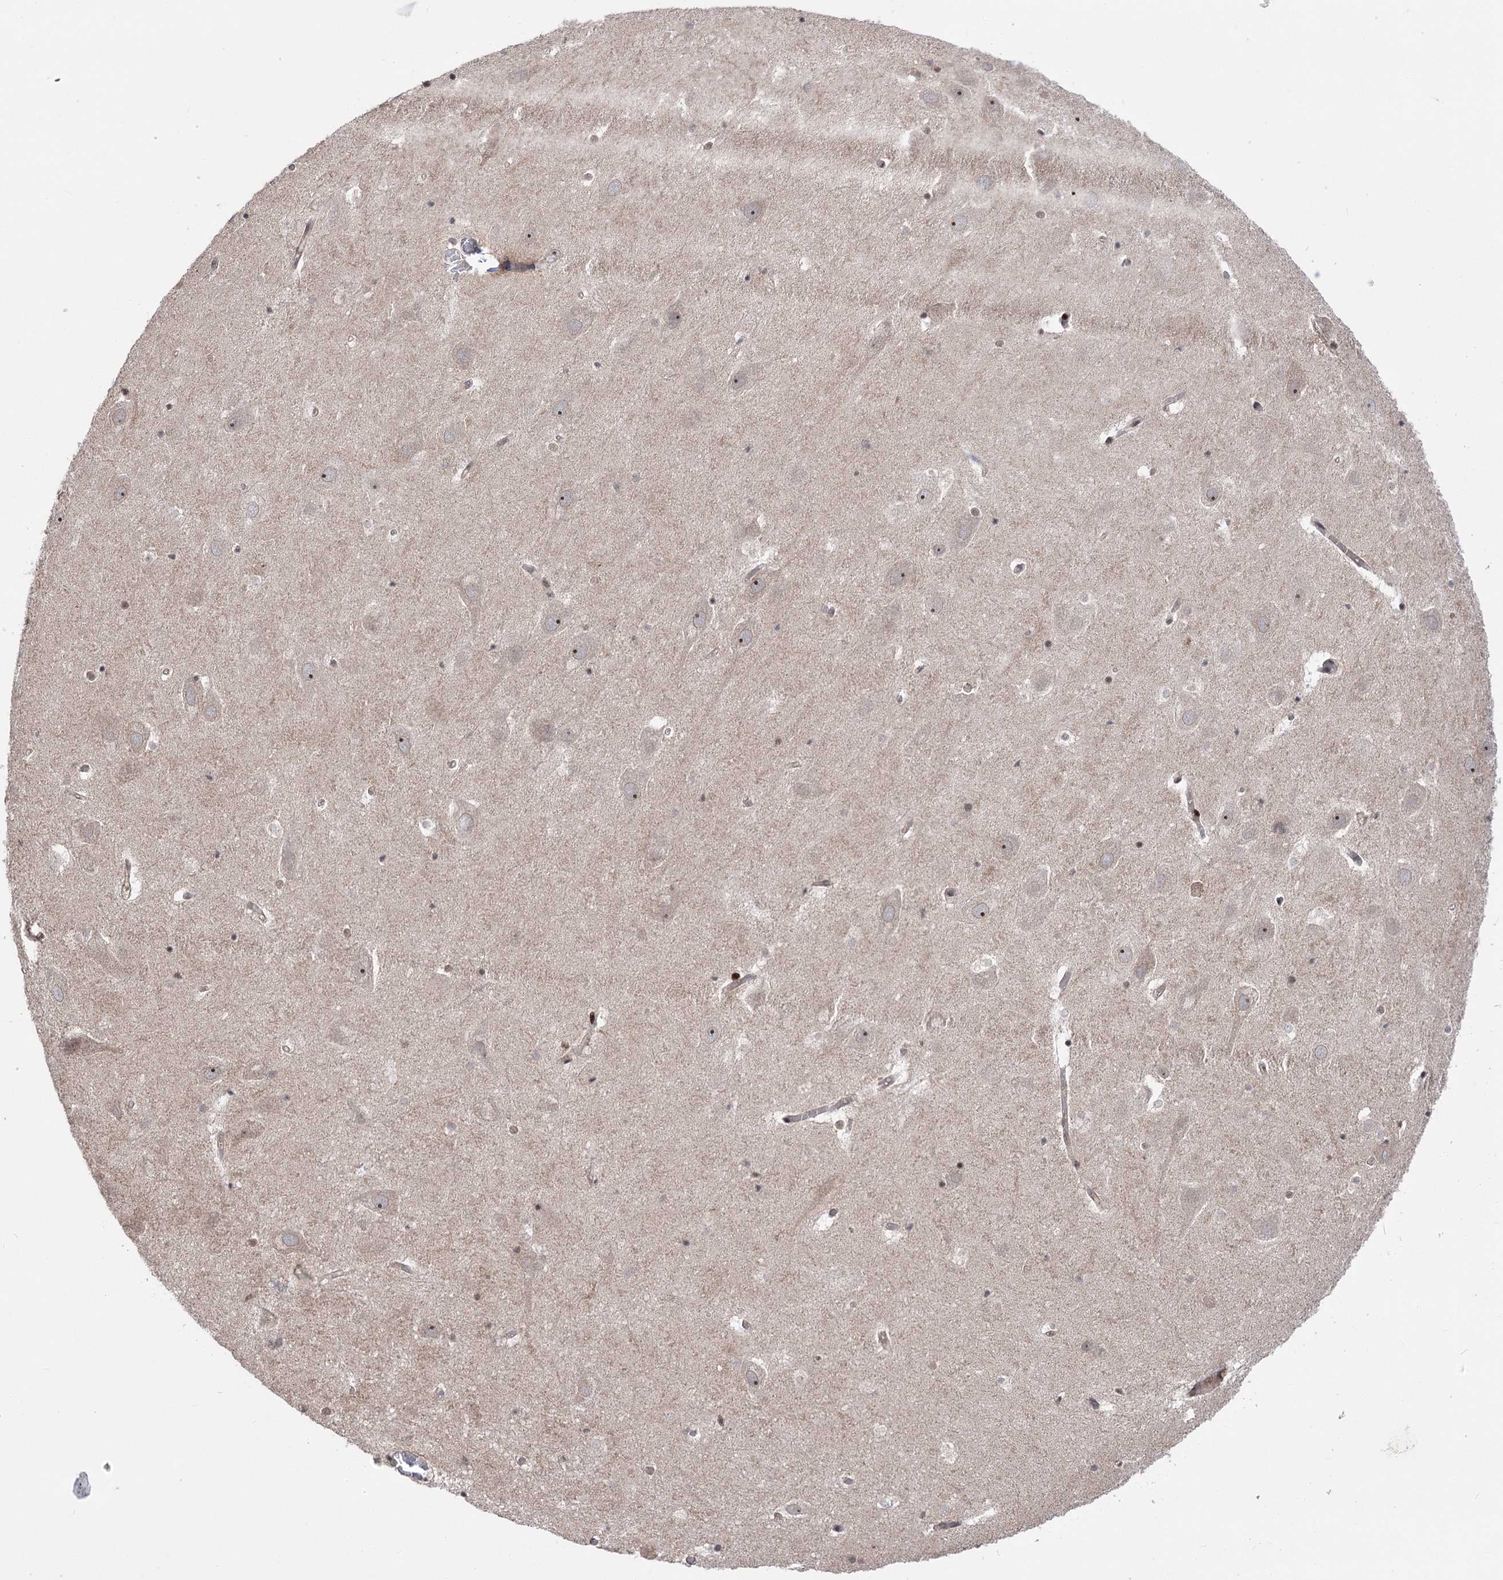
{"staining": {"intensity": "moderate", "quantity": "25%-75%", "location": "nuclear"}, "tissue": "hippocampus", "cell_type": "Glial cells", "image_type": "normal", "snomed": [{"axis": "morphology", "description": "Normal tissue, NOS"}, {"axis": "topography", "description": "Hippocampus"}], "caption": "Hippocampus stained for a protein (brown) exhibits moderate nuclear positive positivity in about 25%-75% of glial cells.", "gene": "TENM2", "patient": {"sex": "female", "age": 52}}